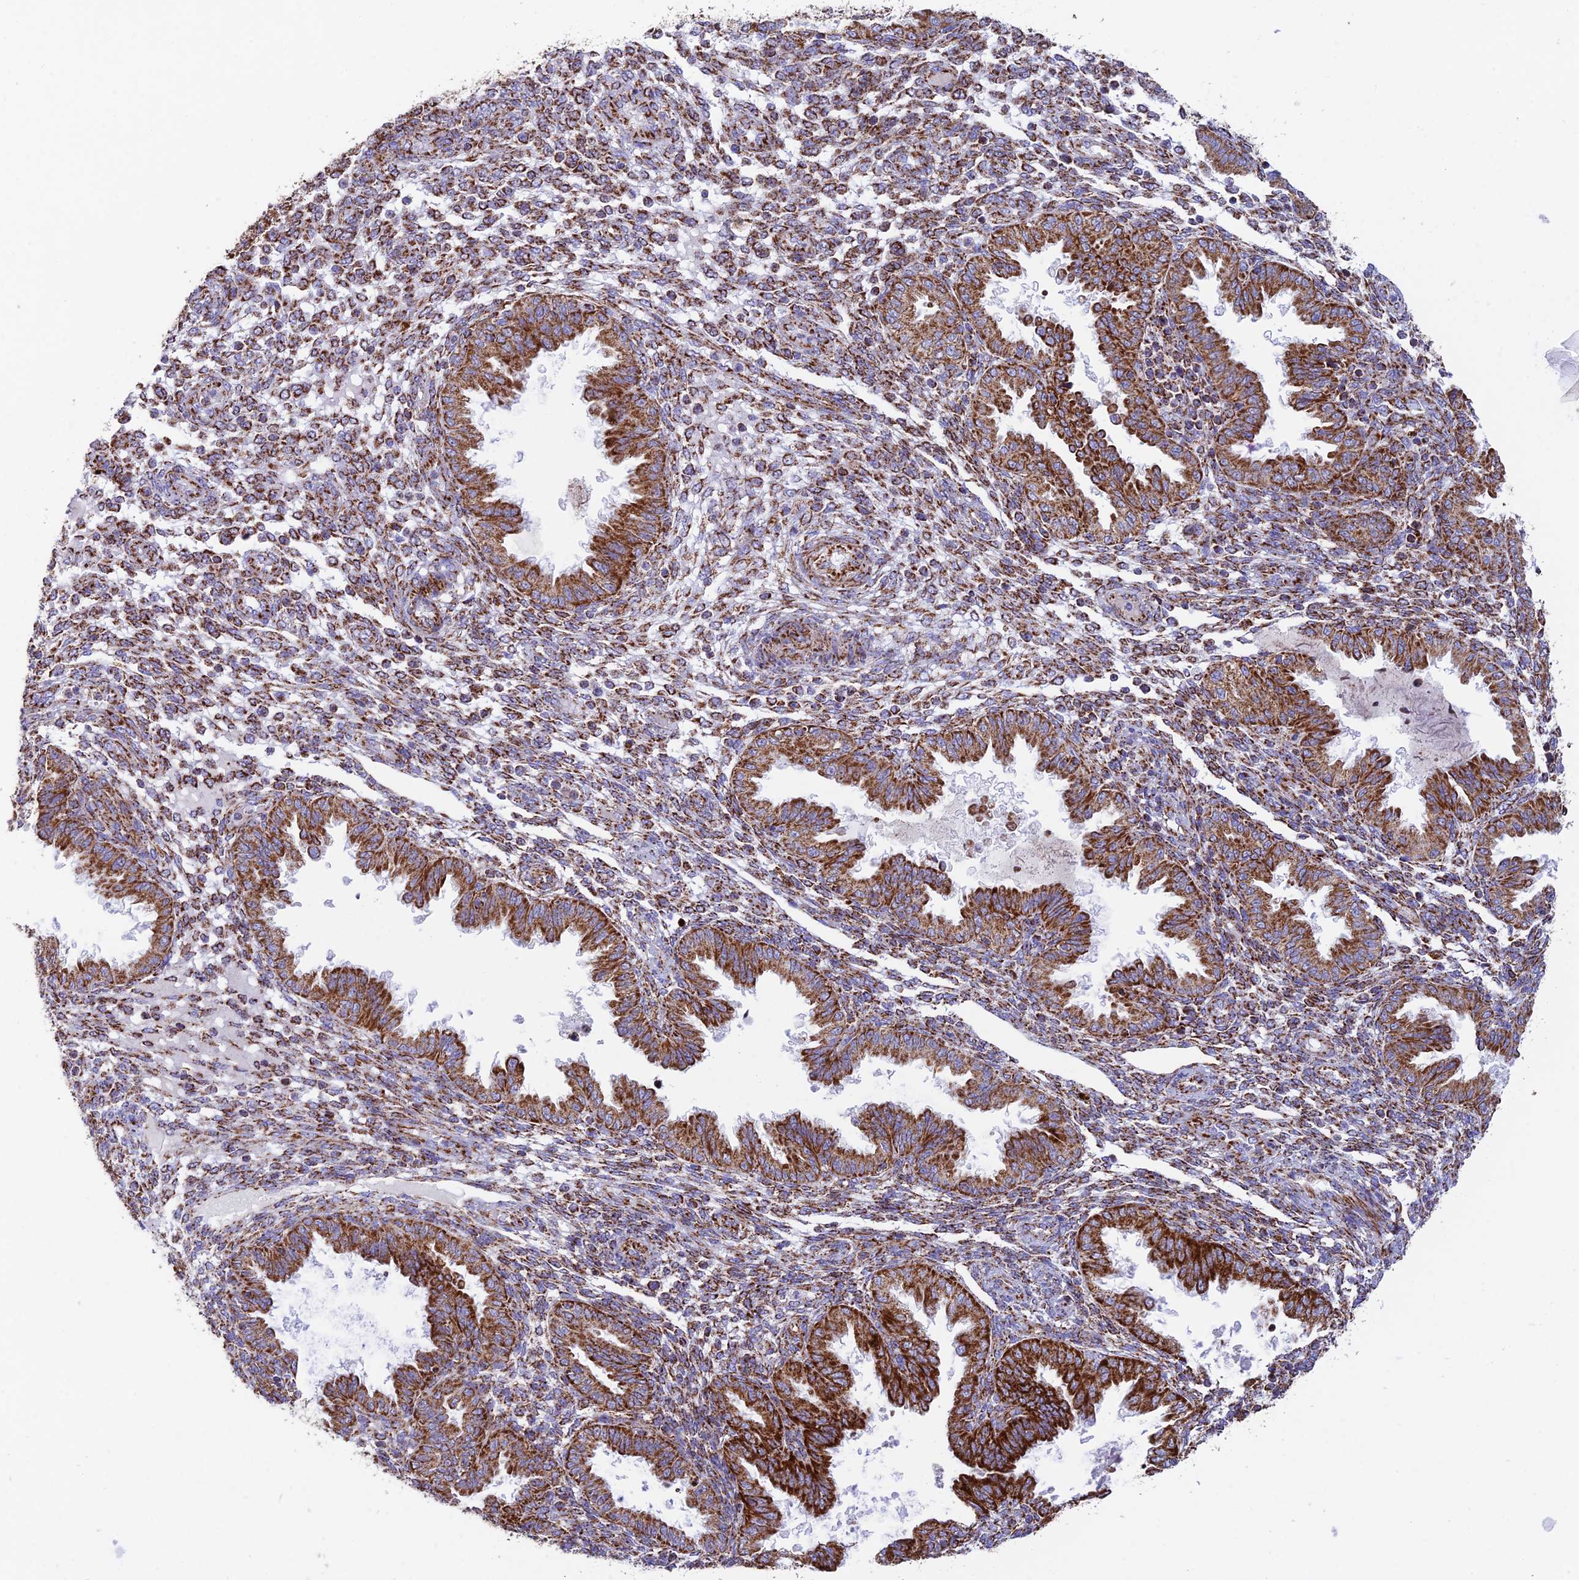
{"staining": {"intensity": "moderate", "quantity": "25%-75%", "location": "cytoplasmic/membranous"}, "tissue": "endometrium", "cell_type": "Cells in endometrial stroma", "image_type": "normal", "snomed": [{"axis": "morphology", "description": "Normal tissue, NOS"}, {"axis": "topography", "description": "Endometrium"}], "caption": "This histopathology image demonstrates immunohistochemistry (IHC) staining of unremarkable endometrium, with medium moderate cytoplasmic/membranous staining in approximately 25%-75% of cells in endometrial stroma.", "gene": "CHCHD3", "patient": {"sex": "female", "age": 33}}